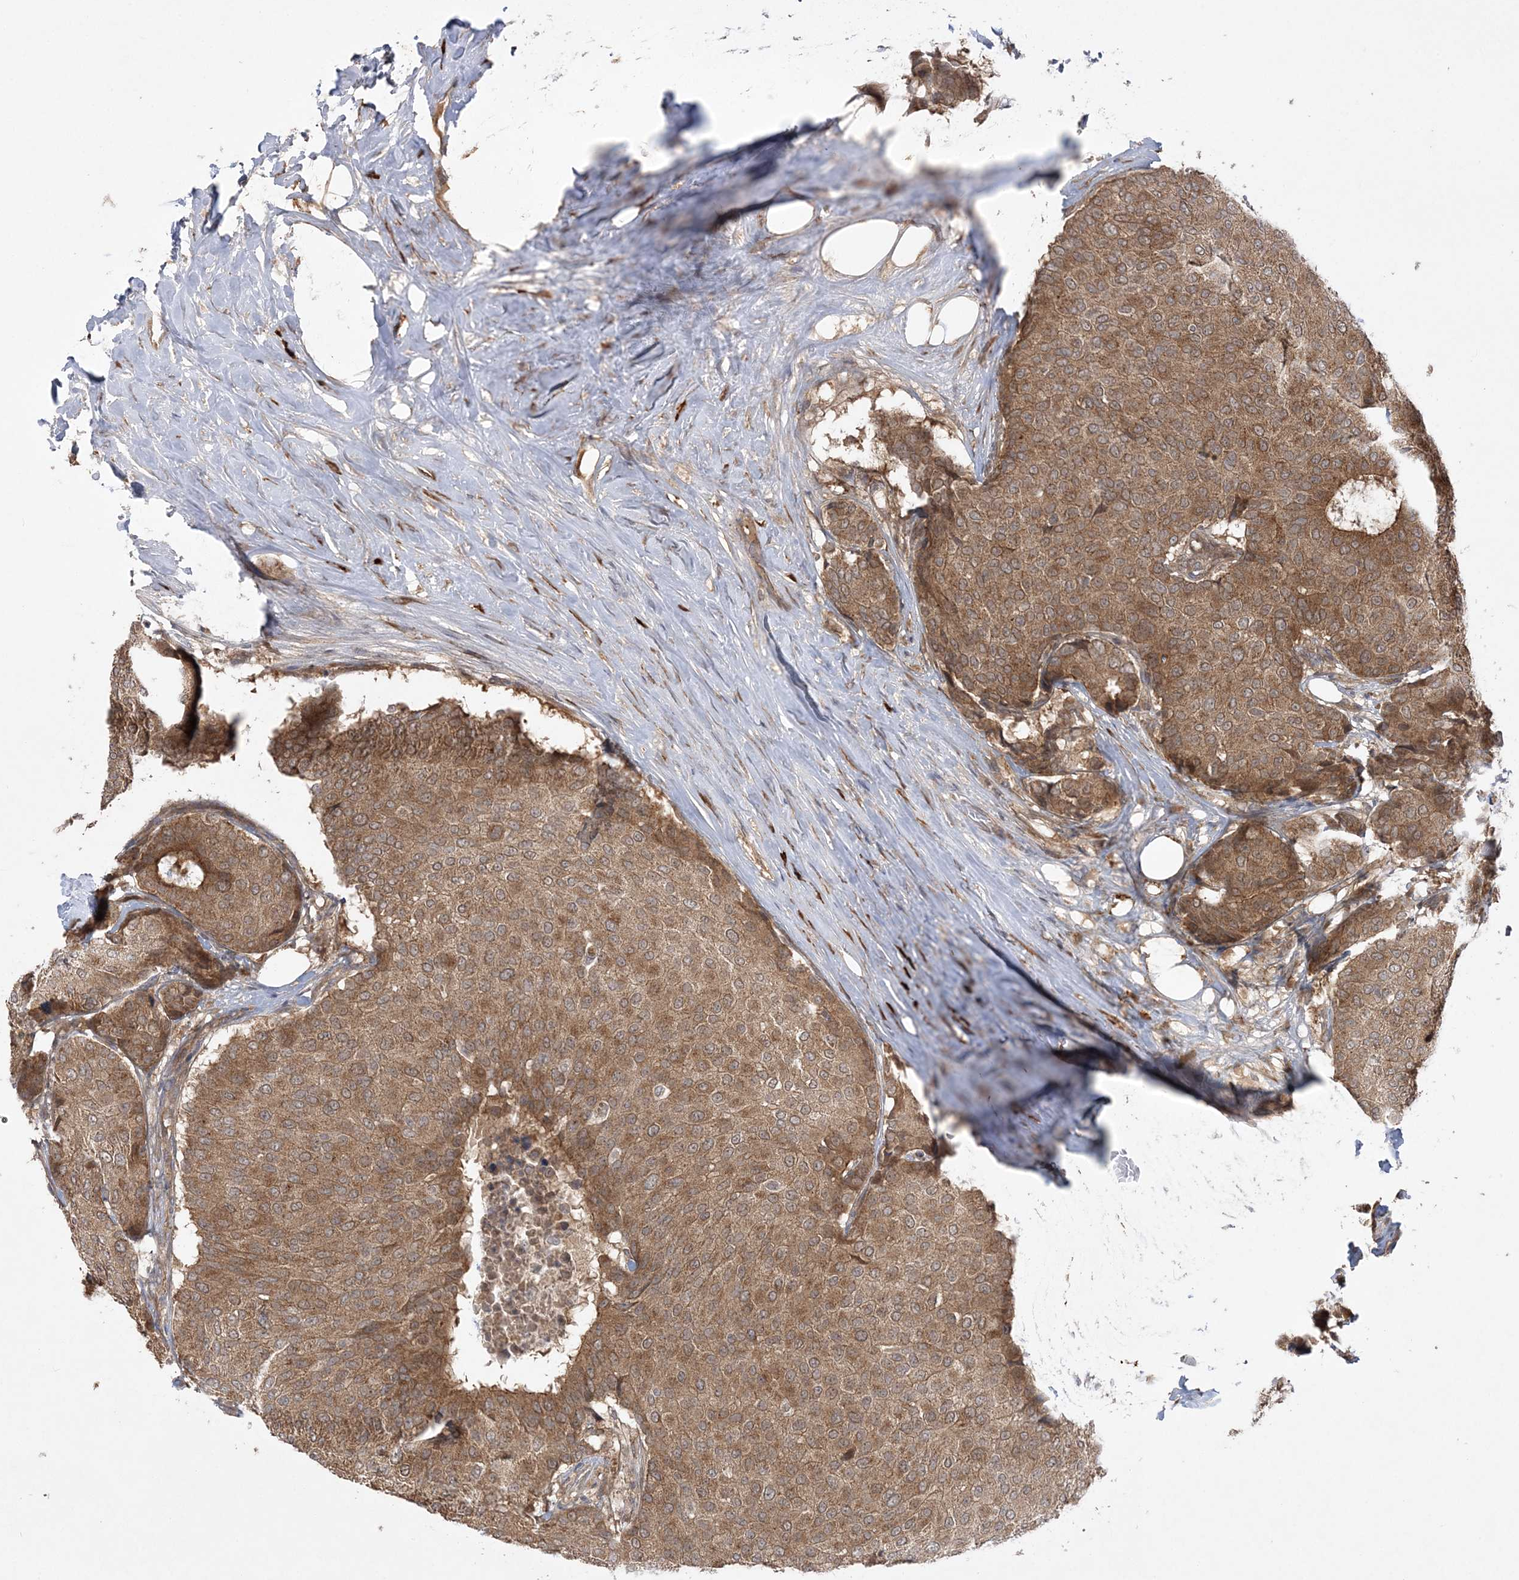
{"staining": {"intensity": "moderate", "quantity": ">75%", "location": "cytoplasmic/membranous"}, "tissue": "breast cancer", "cell_type": "Tumor cells", "image_type": "cancer", "snomed": [{"axis": "morphology", "description": "Duct carcinoma"}, {"axis": "topography", "description": "Breast"}], "caption": "Immunohistochemistry (IHC) photomicrograph of human invasive ductal carcinoma (breast) stained for a protein (brown), which exhibits medium levels of moderate cytoplasmic/membranous positivity in approximately >75% of tumor cells.", "gene": "MMADHC", "patient": {"sex": "female", "age": 75}}